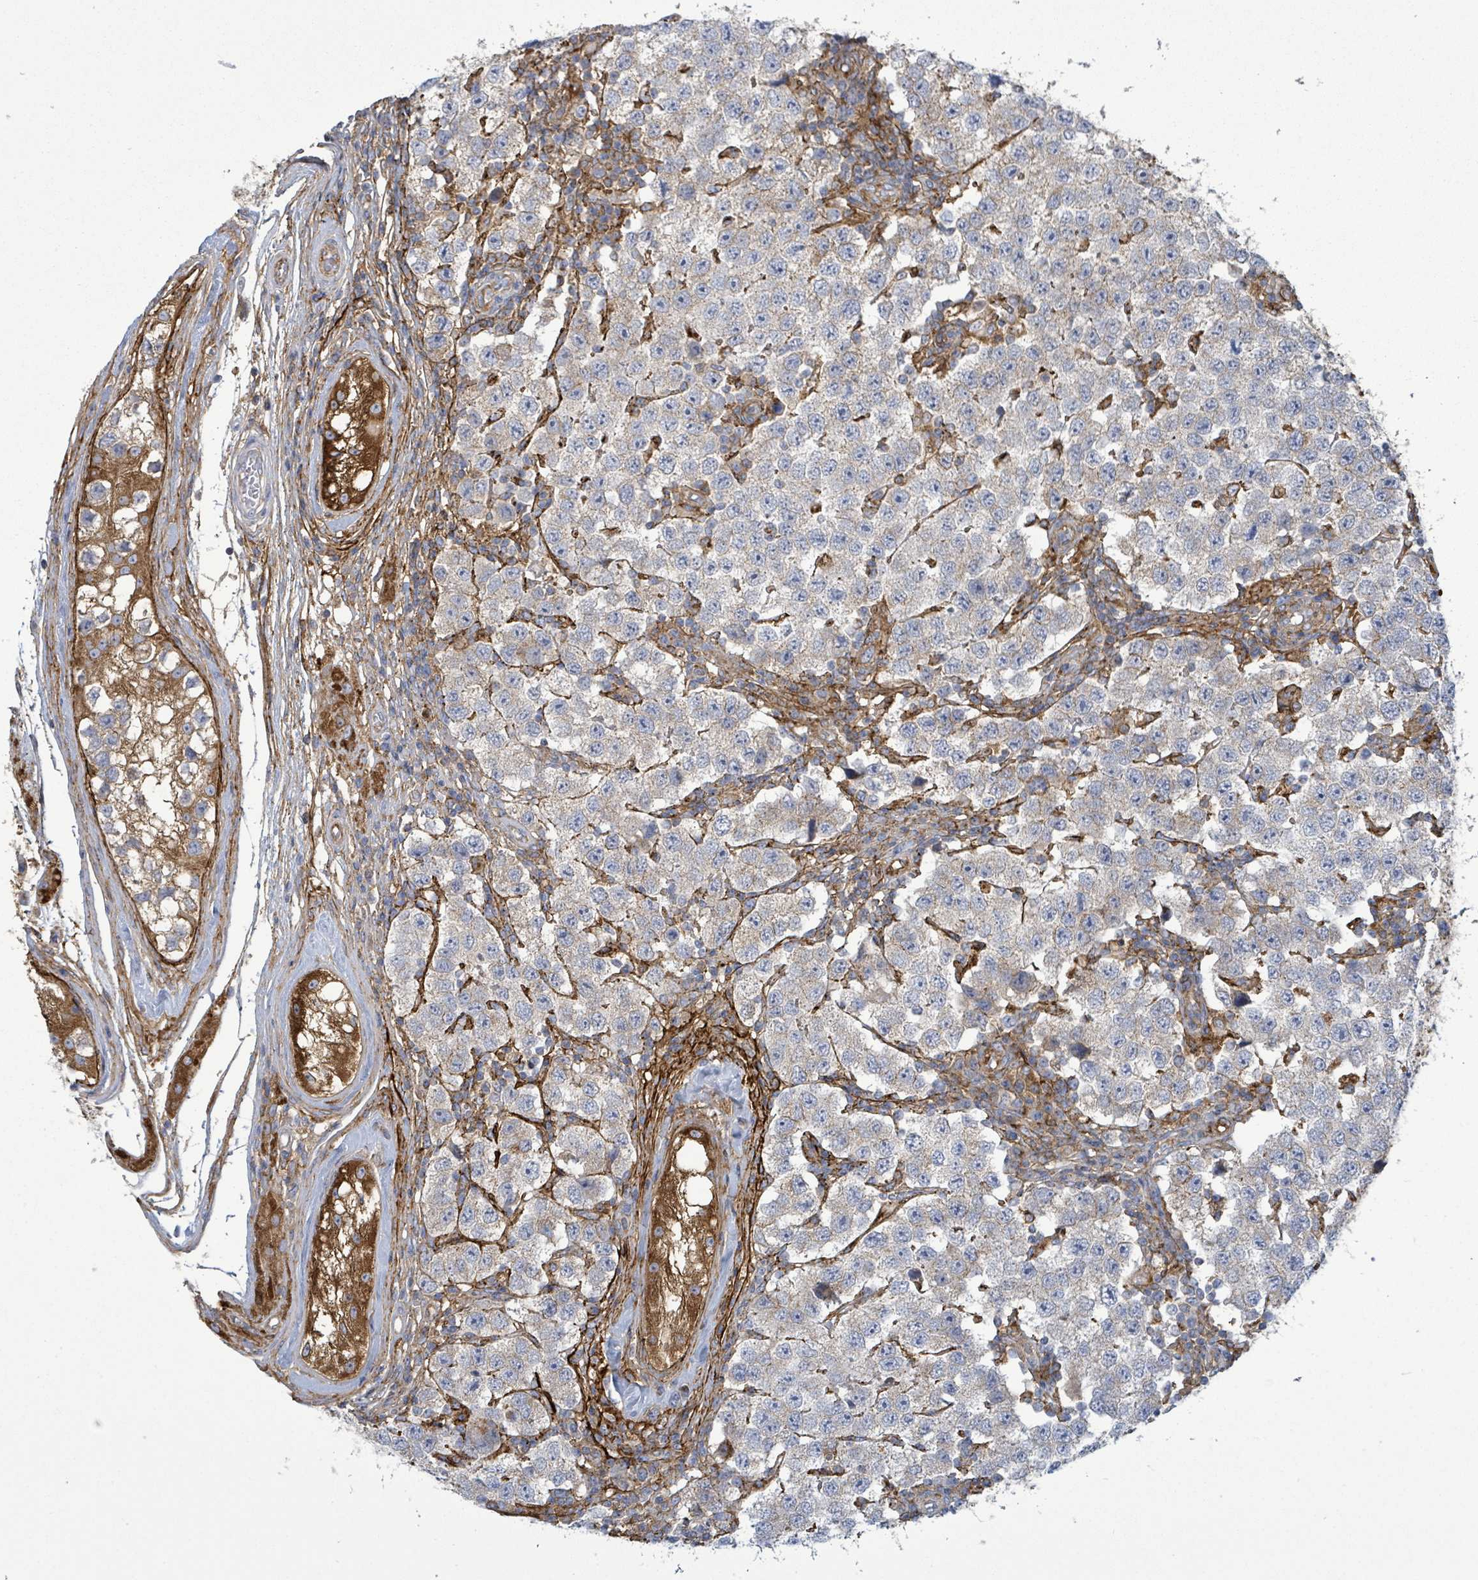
{"staining": {"intensity": "negative", "quantity": "none", "location": "none"}, "tissue": "testis cancer", "cell_type": "Tumor cells", "image_type": "cancer", "snomed": [{"axis": "morphology", "description": "Seminoma, NOS"}, {"axis": "topography", "description": "Testis"}], "caption": "This histopathology image is of testis cancer stained with immunohistochemistry (IHC) to label a protein in brown with the nuclei are counter-stained blue. There is no staining in tumor cells.", "gene": "EGFL7", "patient": {"sex": "male", "age": 34}}